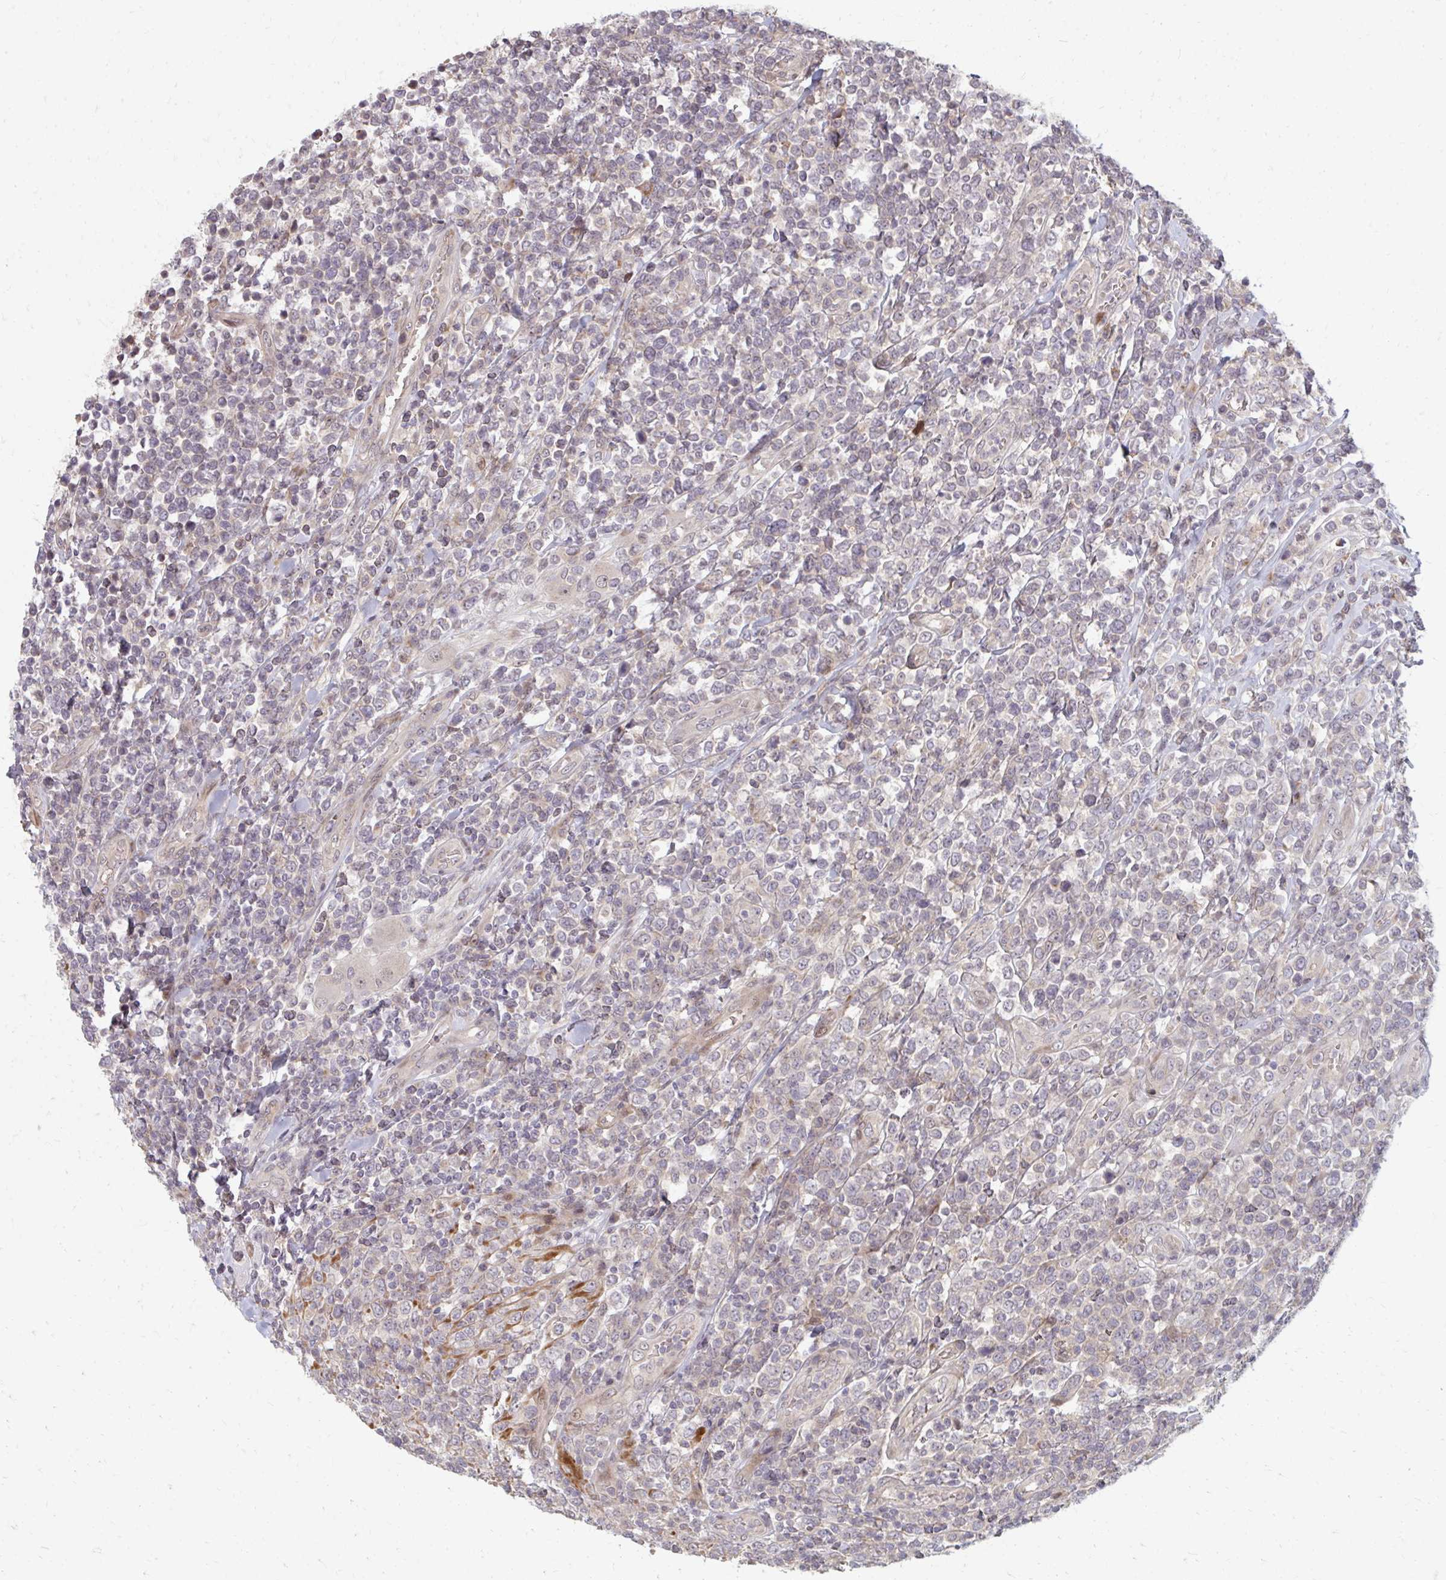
{"staining": {"intensity": "negative", "quantity": "none", "location": "none"}, "tissue": "lymphoma", "cell_type": "Tumor cells", "image_type": "cancer", "snomed": [{"axis": "morphology", "description": "Malignant lymphoma, non-Hodgkin's type, High grade"}, {"axis": "topography", "description": "Soft tissue"}], "caption": "Tumor cells show no significant staining in lymphoma.", "gene": "ZNF285", "patient": {"sex": "female", "age": 56}}